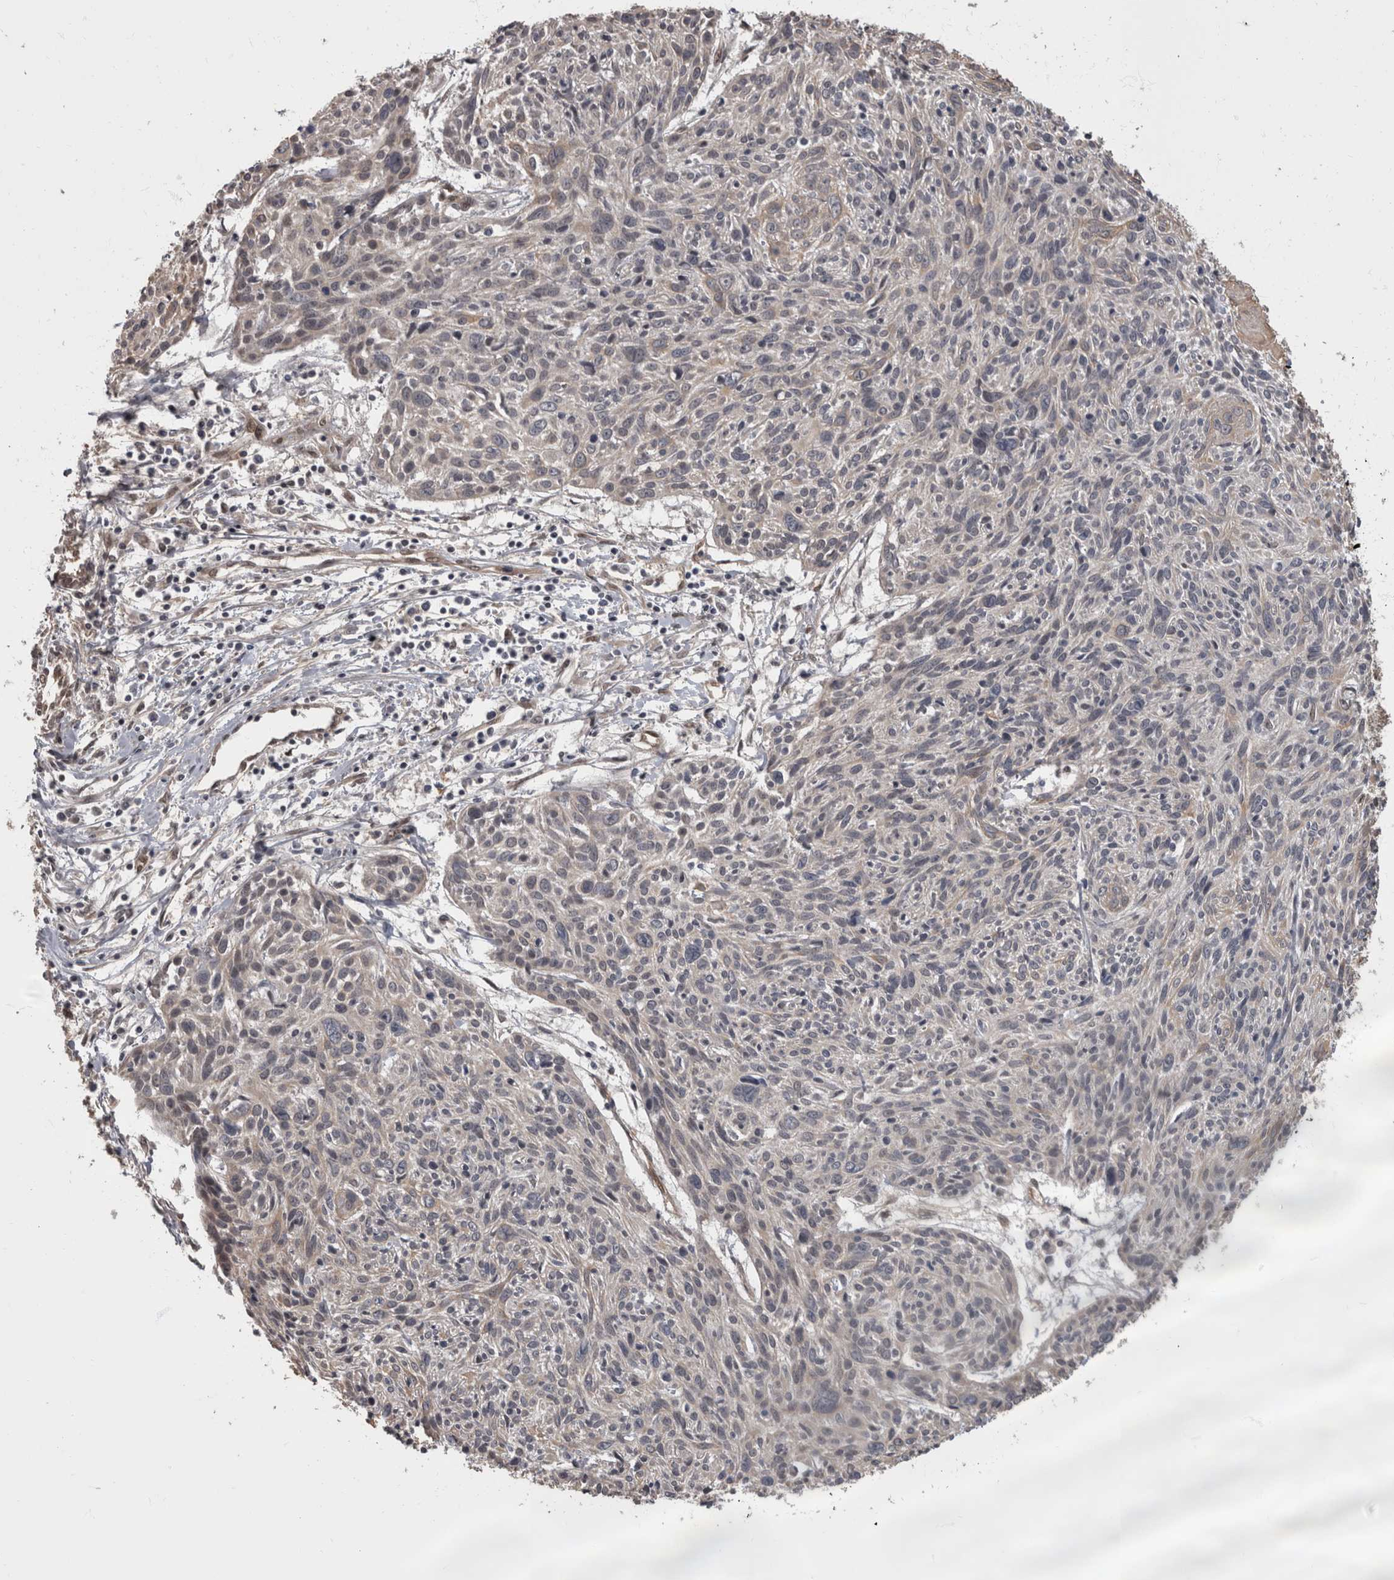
{"staining": {"intensity": "negative", "quantity": "none", "location": "none"}, "tissue": "cervical cancer", "cell_type": "Tumor cells", "image_type": "cancer", "snomed": [{"axis": "morphology", "description": "Squamous cell carcinoma, NOS"}, {"axis": "topography", "description": "Cervix"}], "caption": "Tumor cells show no significant protein staining in cervical cancer (squamous cell carcinoma).", "gene": "AKT3", "patient": {"sex": "female", "age": 51}}